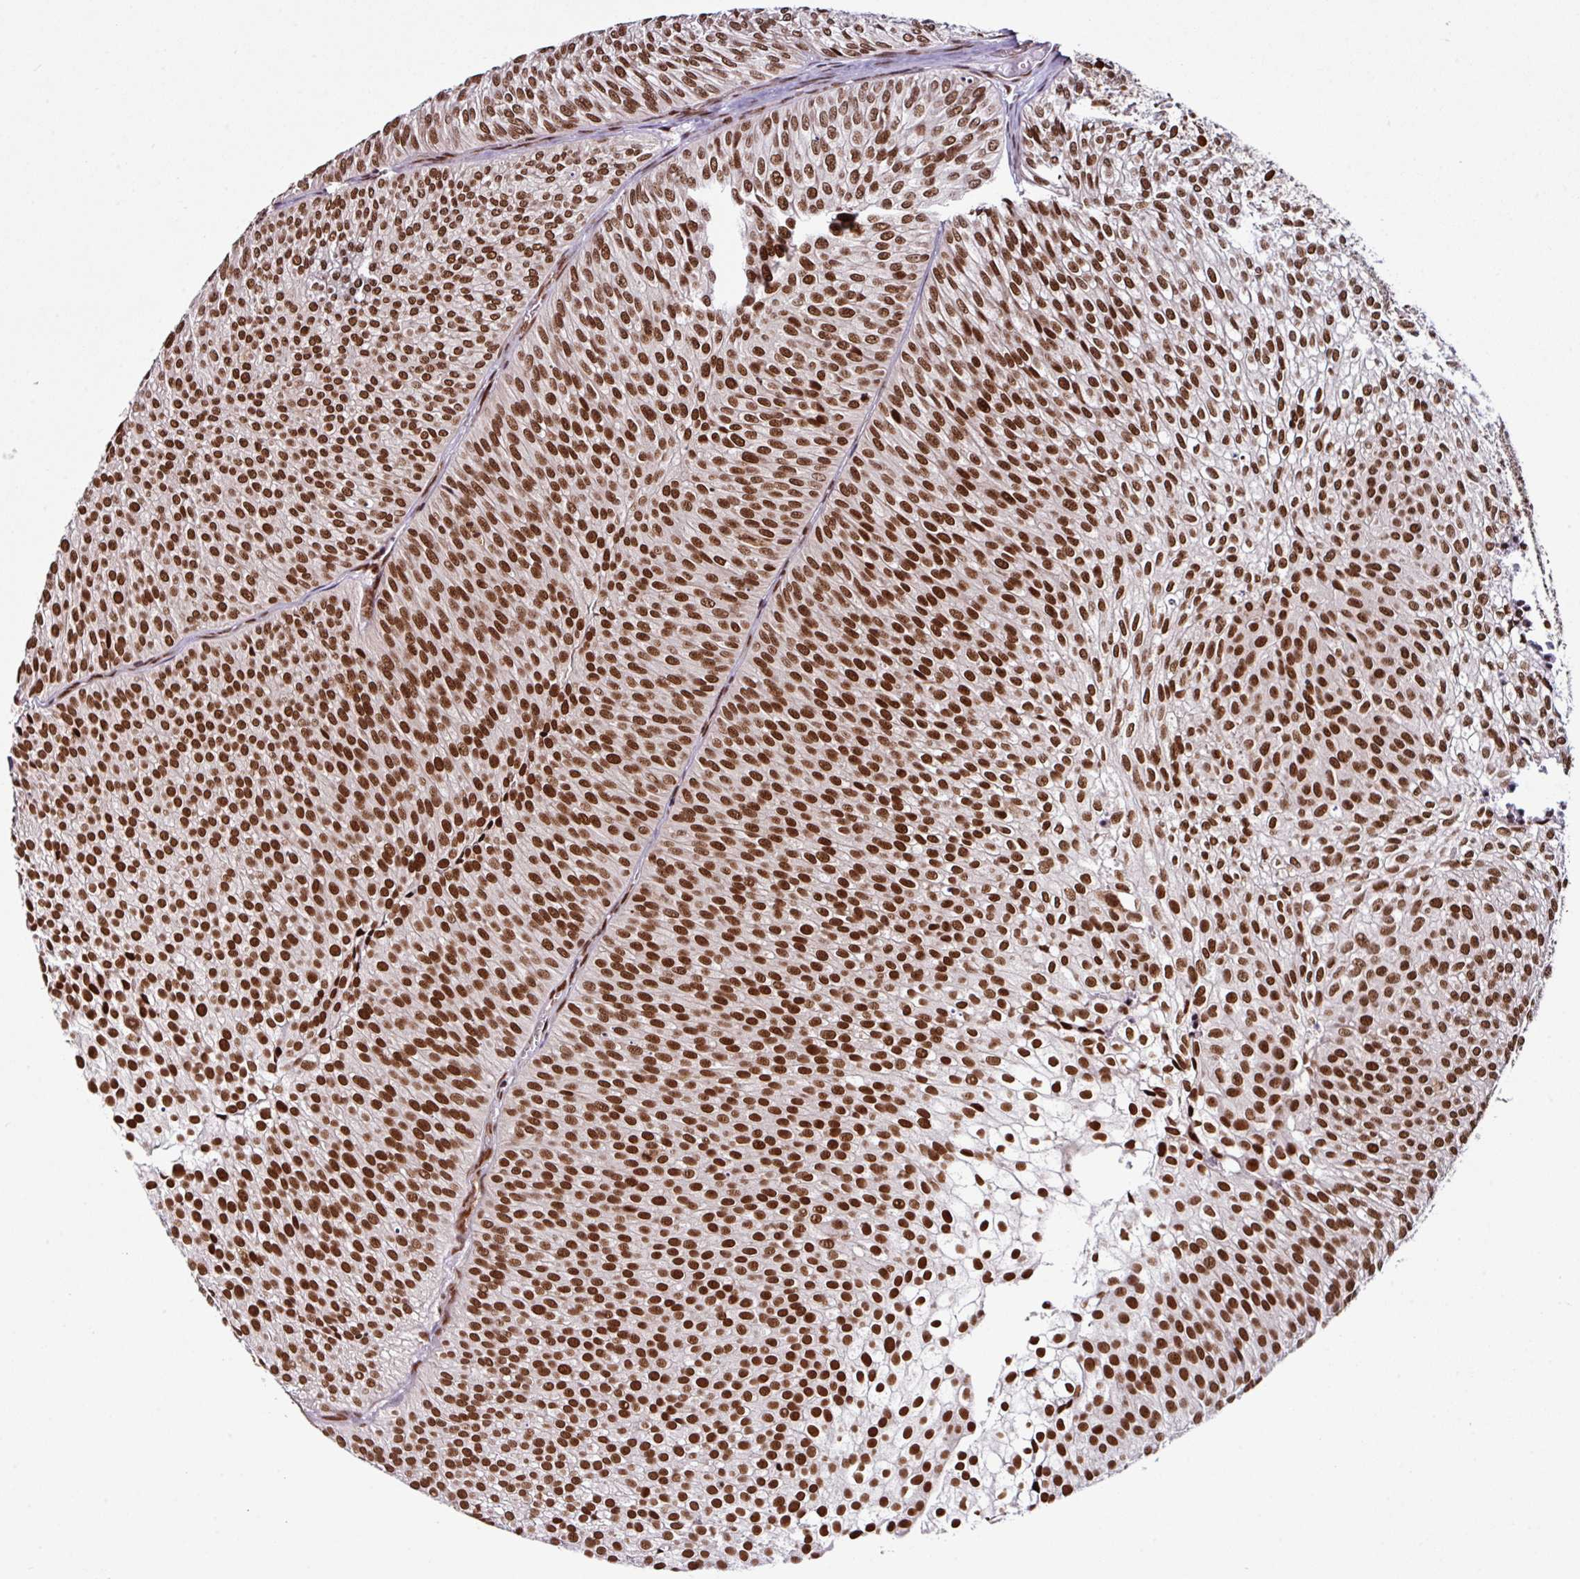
{"staining": {"intensity": "strong", "quantity": ">75%", "location": "nuclear"}, "tissue": "urothelial cancer", "cell_type": "Tumor cells", "image_type": "cancer", "snomed": [{"axis": "morphology", "description": "Urothelial carcinoma, Low grade"}, {"axis": "topography", "description": "Urinary bladder"}], "caption": "The photomicrograph exhibits a brown stain indicating the presence of a protein in the nuclear of tumor cells in urothelial cancer.", "gene": "MORF4L2", "patient": {"sex": "male", "age": 91}}